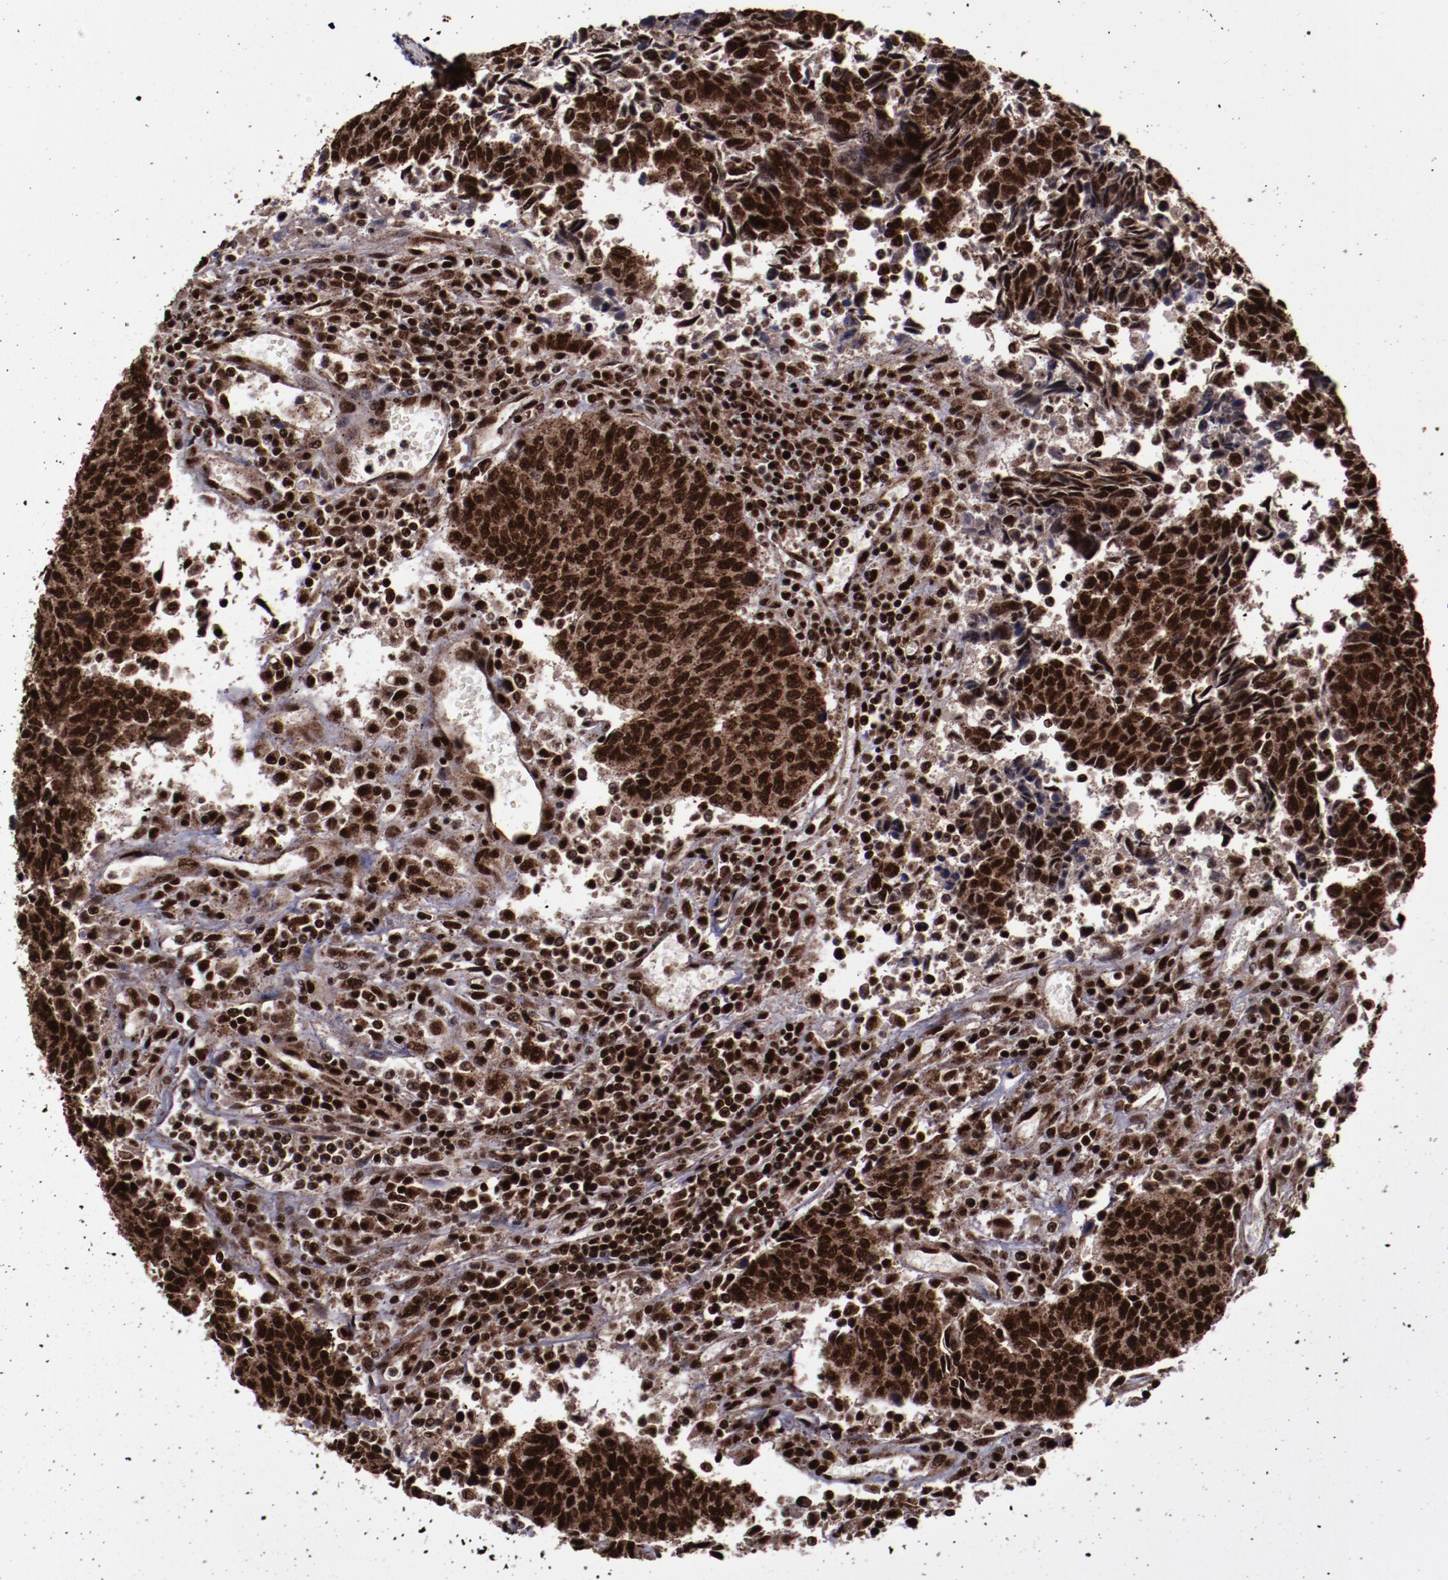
{"staining": {"intensity": "strong", "quantity": ">75%", "location": "cytoplasmic/membranous,nuclear"}, "tissue": "urothelial cancer", "cell_type": "Tumor cells", "image_type": "cancer", "snomed": [{"axis": "morphology", "description": "Urothelial carcinoma, High grade"}, {"axis": "topography", "description": "Urinary bladder"}], "caption": "DAB immunohistochemical staining of human high-grade urothelial carcinoma displays strong cytoplasmic/membranous and nuclear protein staining in about >75% of tumor cells. The protein of interest is stained brown, and the nuclei are stained in blue (DAB IHC with brightfield microscopy, high magnification).", "gene": "SNW1", "patient": {"sex": "male", "age": 86}}